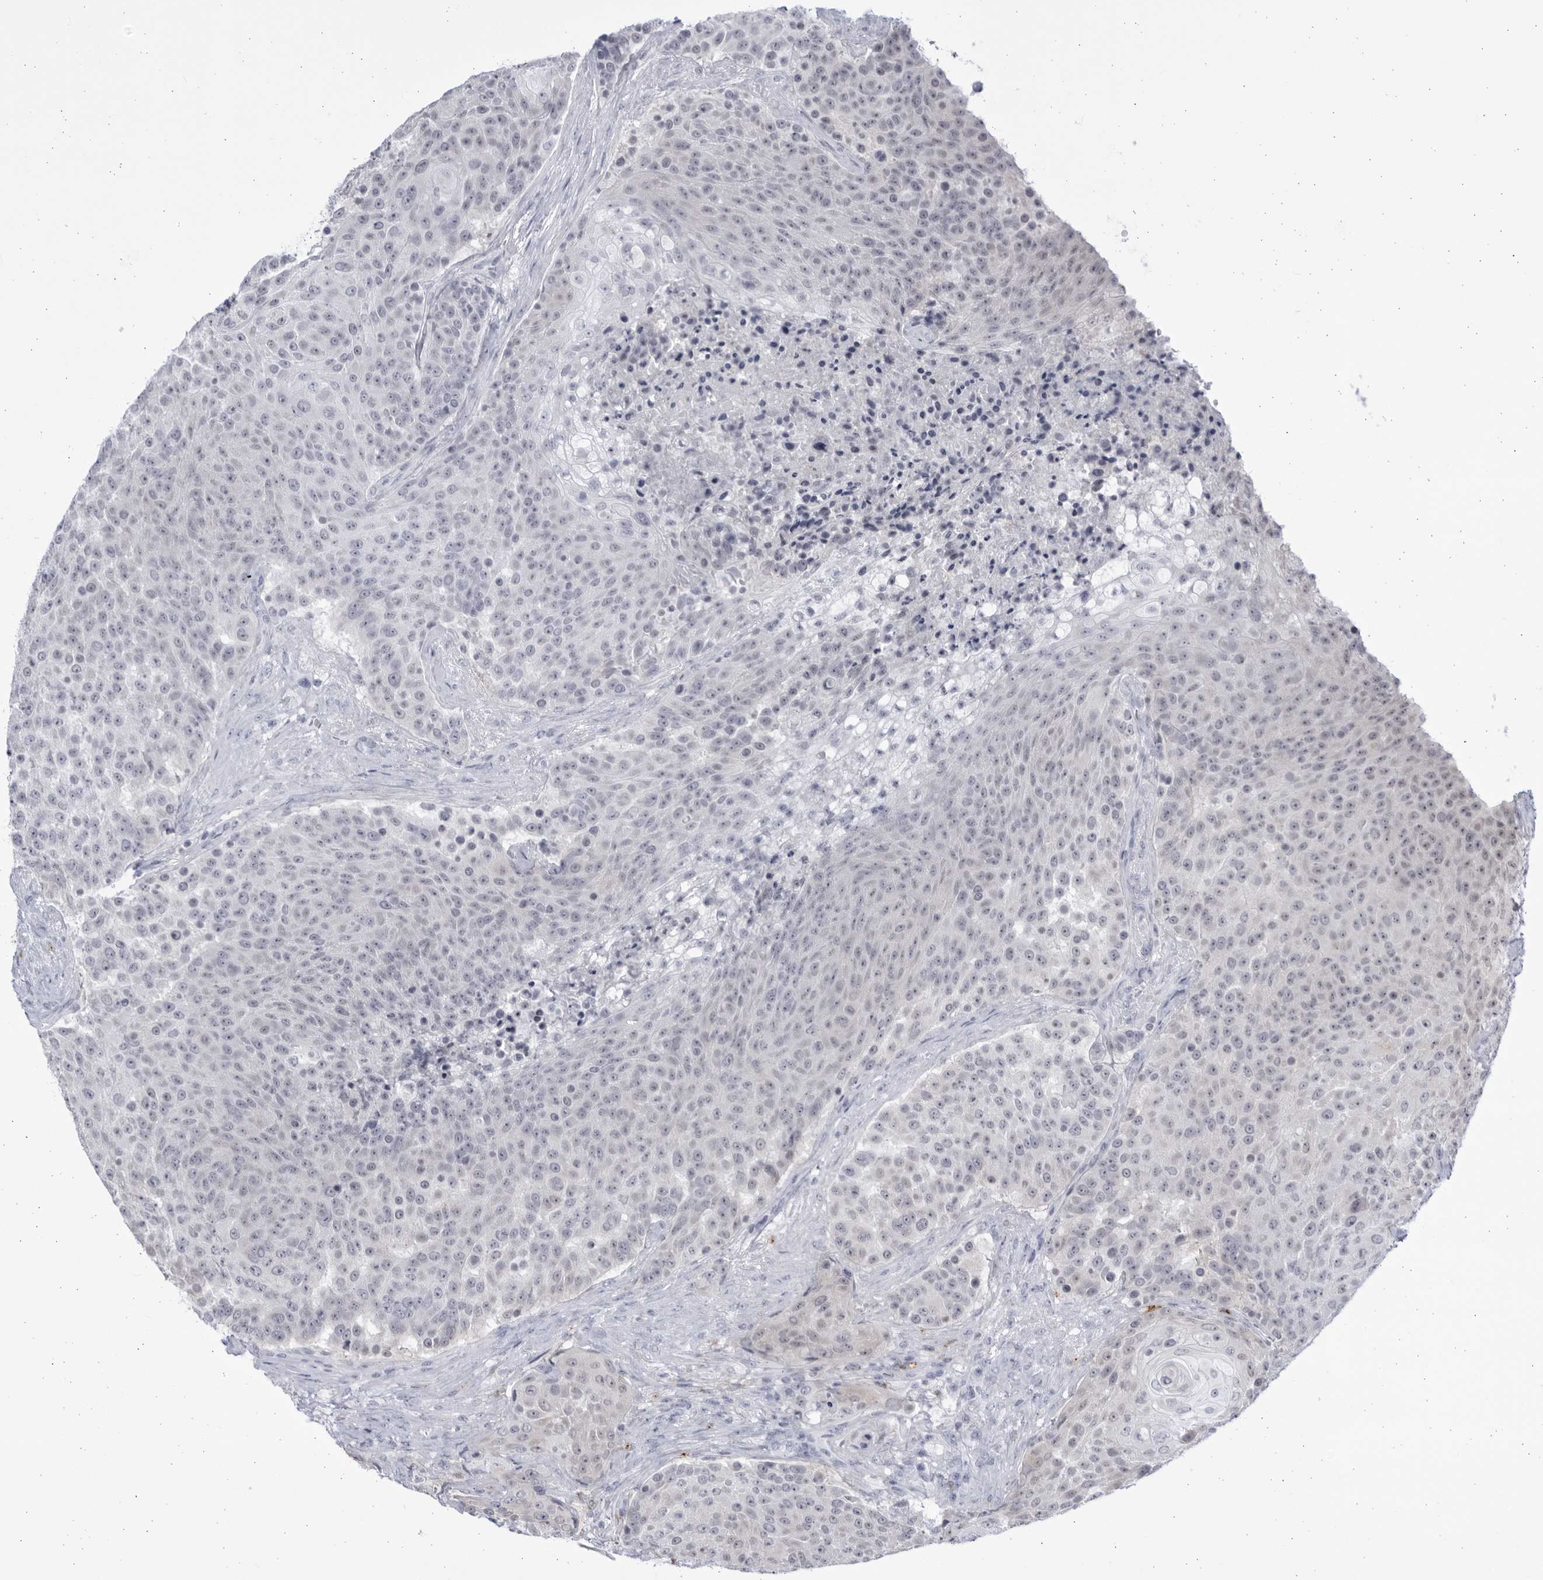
{"staining": {"intensity": "negative", "quantity": "none", "location": "none"}, "tissue": "urothelial cancer", "cell_type": "Tumor cells", "image_type": "cancer", "snomed": [{"axis": "morphology", "description": "Urothelial carcinoma, High grade"}, {"axis": "topography", "description": "Urinary bladder"}], "caption": "High power microscopy image of an immunohistochemistry image of urothelial carcinoma (high-grade), revealing no significant expression in tumor cells. Brightfield microscopy of IHC stained with DAB (3,3'-diaminobenzidine) (brown) and hematoxylin (blue), captured at high magnification.", "gene": "CCDC181", "patient": {"sex": "female", "age": 63}}